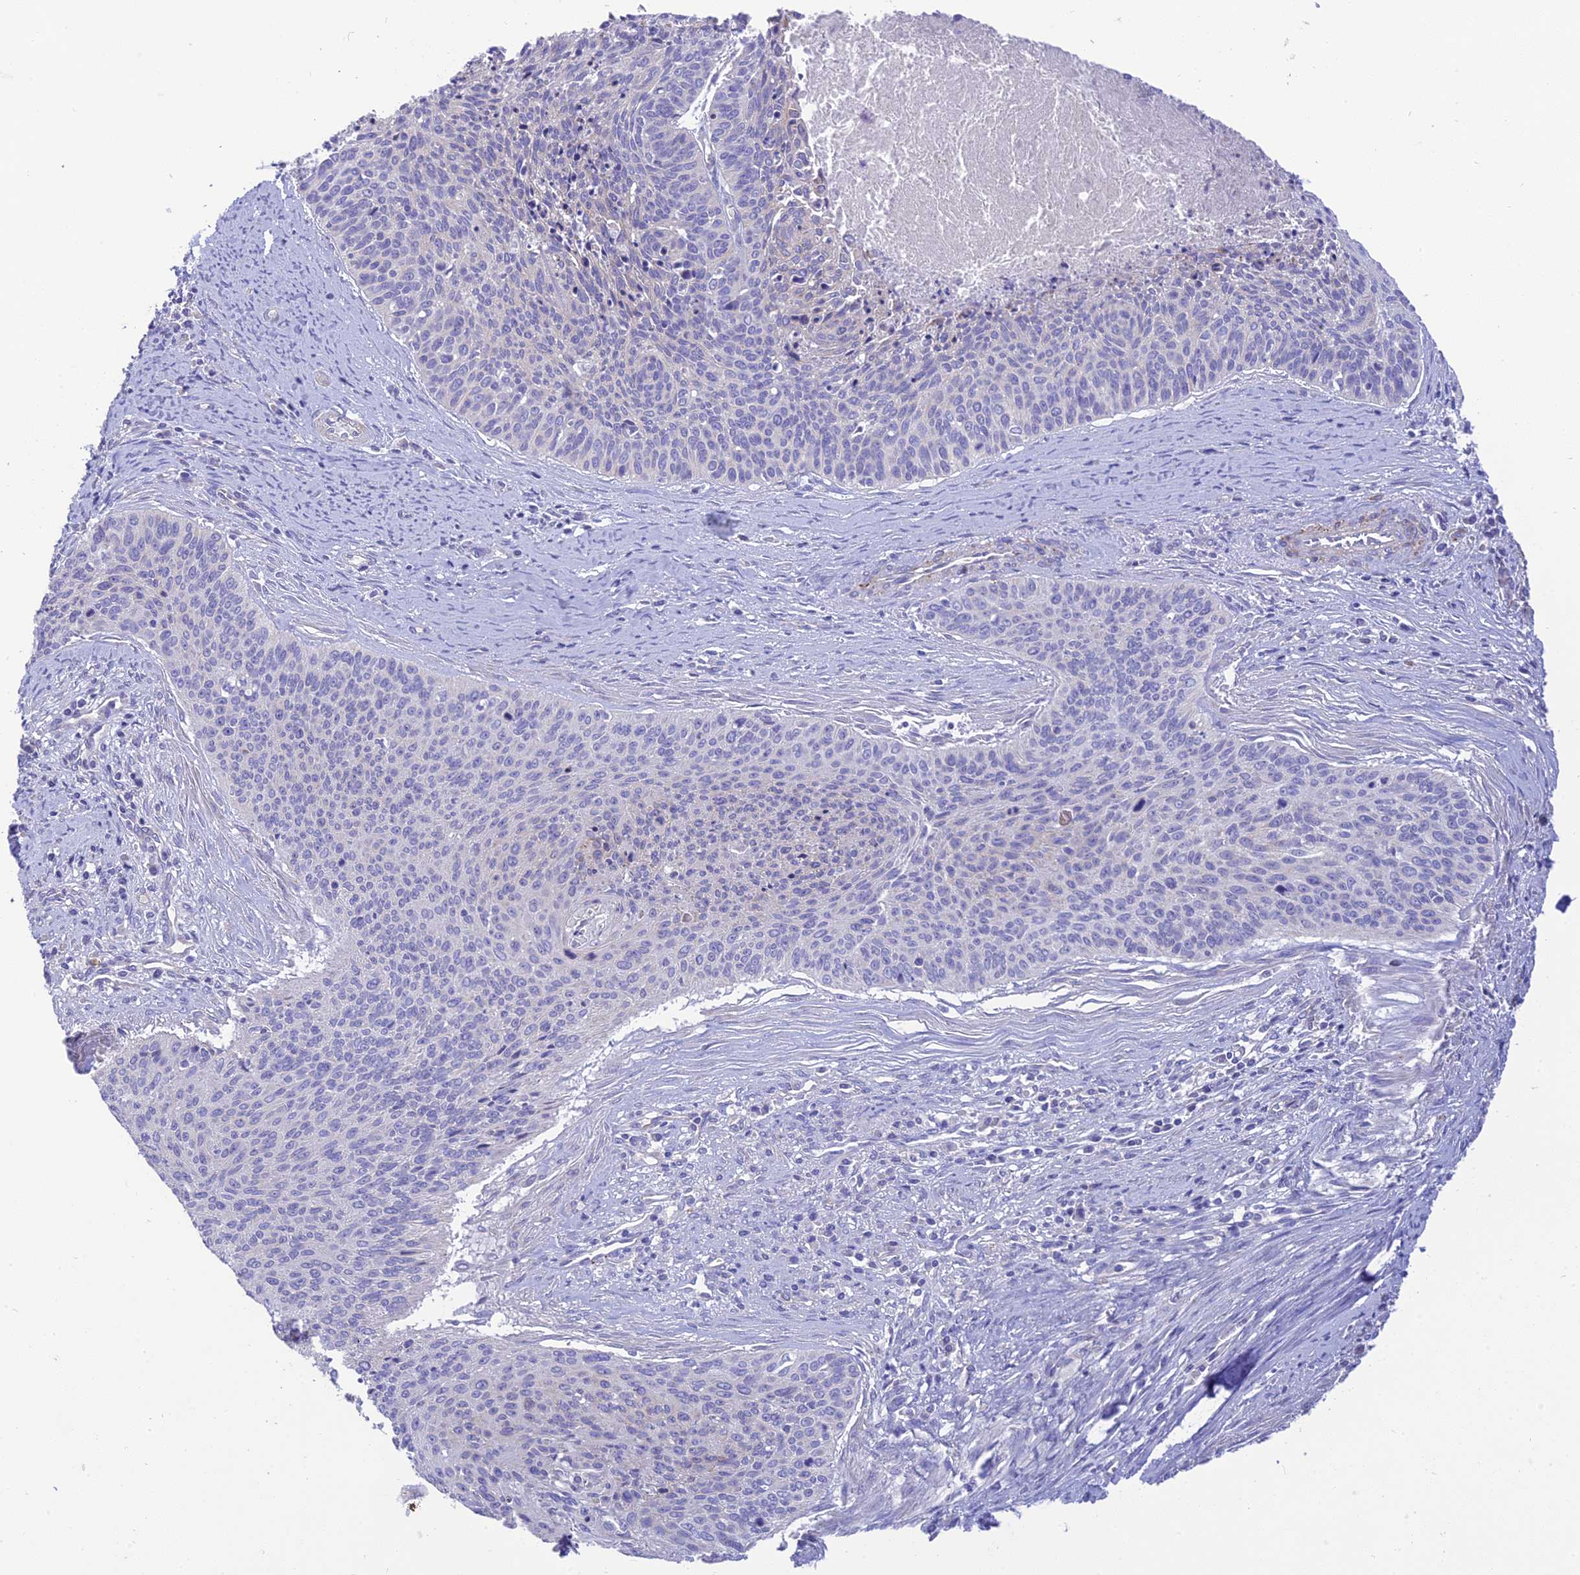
{"staining": {"intensity": "negative", "quantity": "none", "location": "none"}, "tissue": "cervical cancer", "cell_type": "Tumor cells", "image_type": "cancer", "snomed": [{"axis": "morphology", "description": "Squamous cell carcinoma, NOS"}, {"axis": "topography", "description": "Cervix"}], "caption": "A histopathology image of human squamous cell carcinoma (cervical) is negative for staining in tumor cells.", "gene": "HSD17B2", "patient": {"sex": "female", "age": 55}}